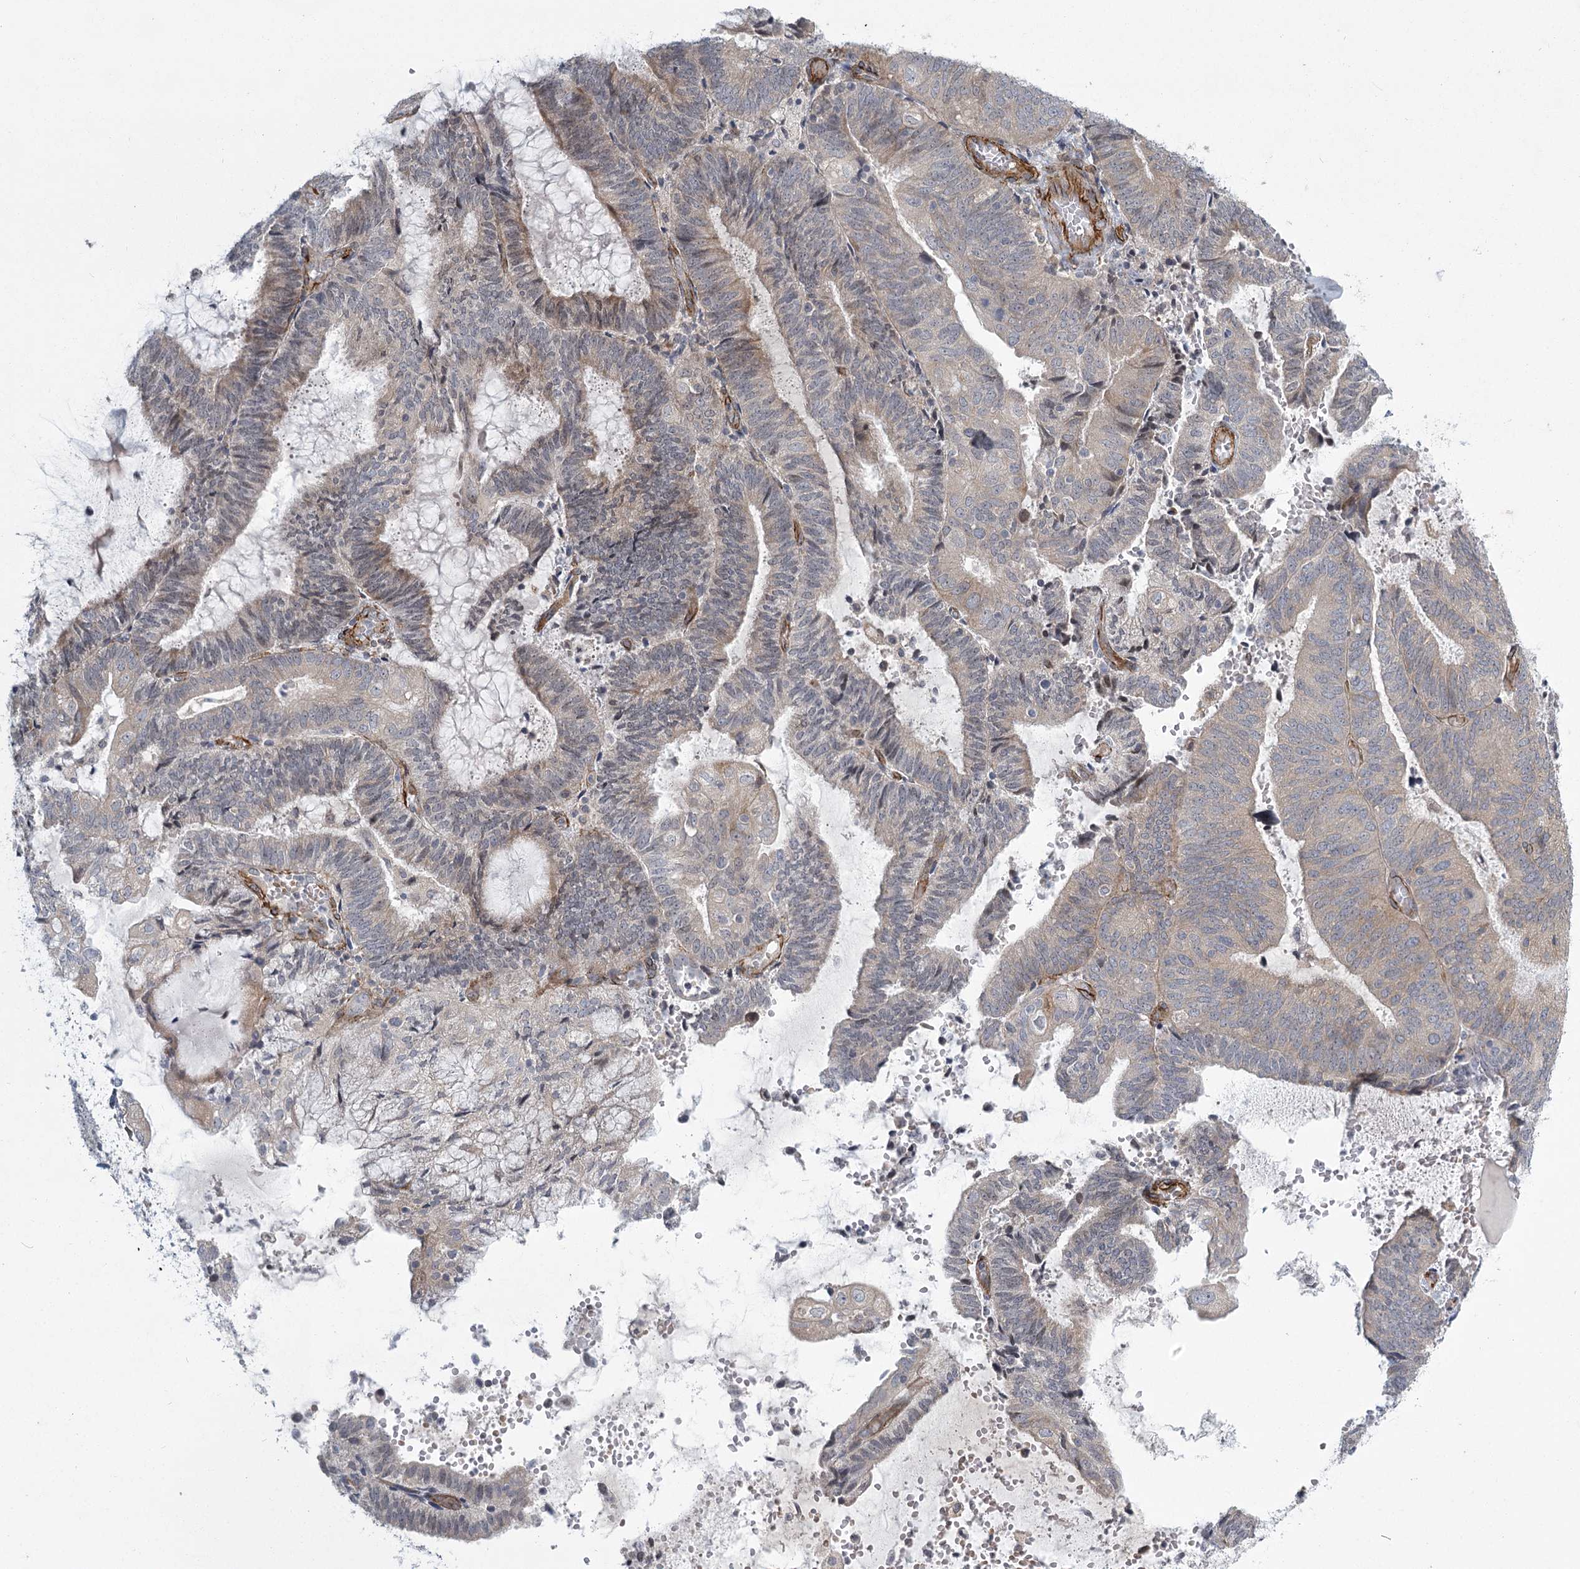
{"staining": {"intensity": "weak", "quantity": "<25%", "location": "cytoplasmic/membranous"}, "tissue": "endometrial cancer", "cell_type": "Tumor cells", "image_type": "cancer", "snomed": [{"axis": "morphology", "description": "Adenocarcinoma, NOS"}, {"axis": "topography", "description": "Endometrium"}], "caption": "An IHC photomicrograph of endometrial adenocarcinoma is shown. There is no staining in tumor cells of endometrial adenocarcinoma.", "gene": "MEPE", "patient": {"sex": "female", "age": 81}}